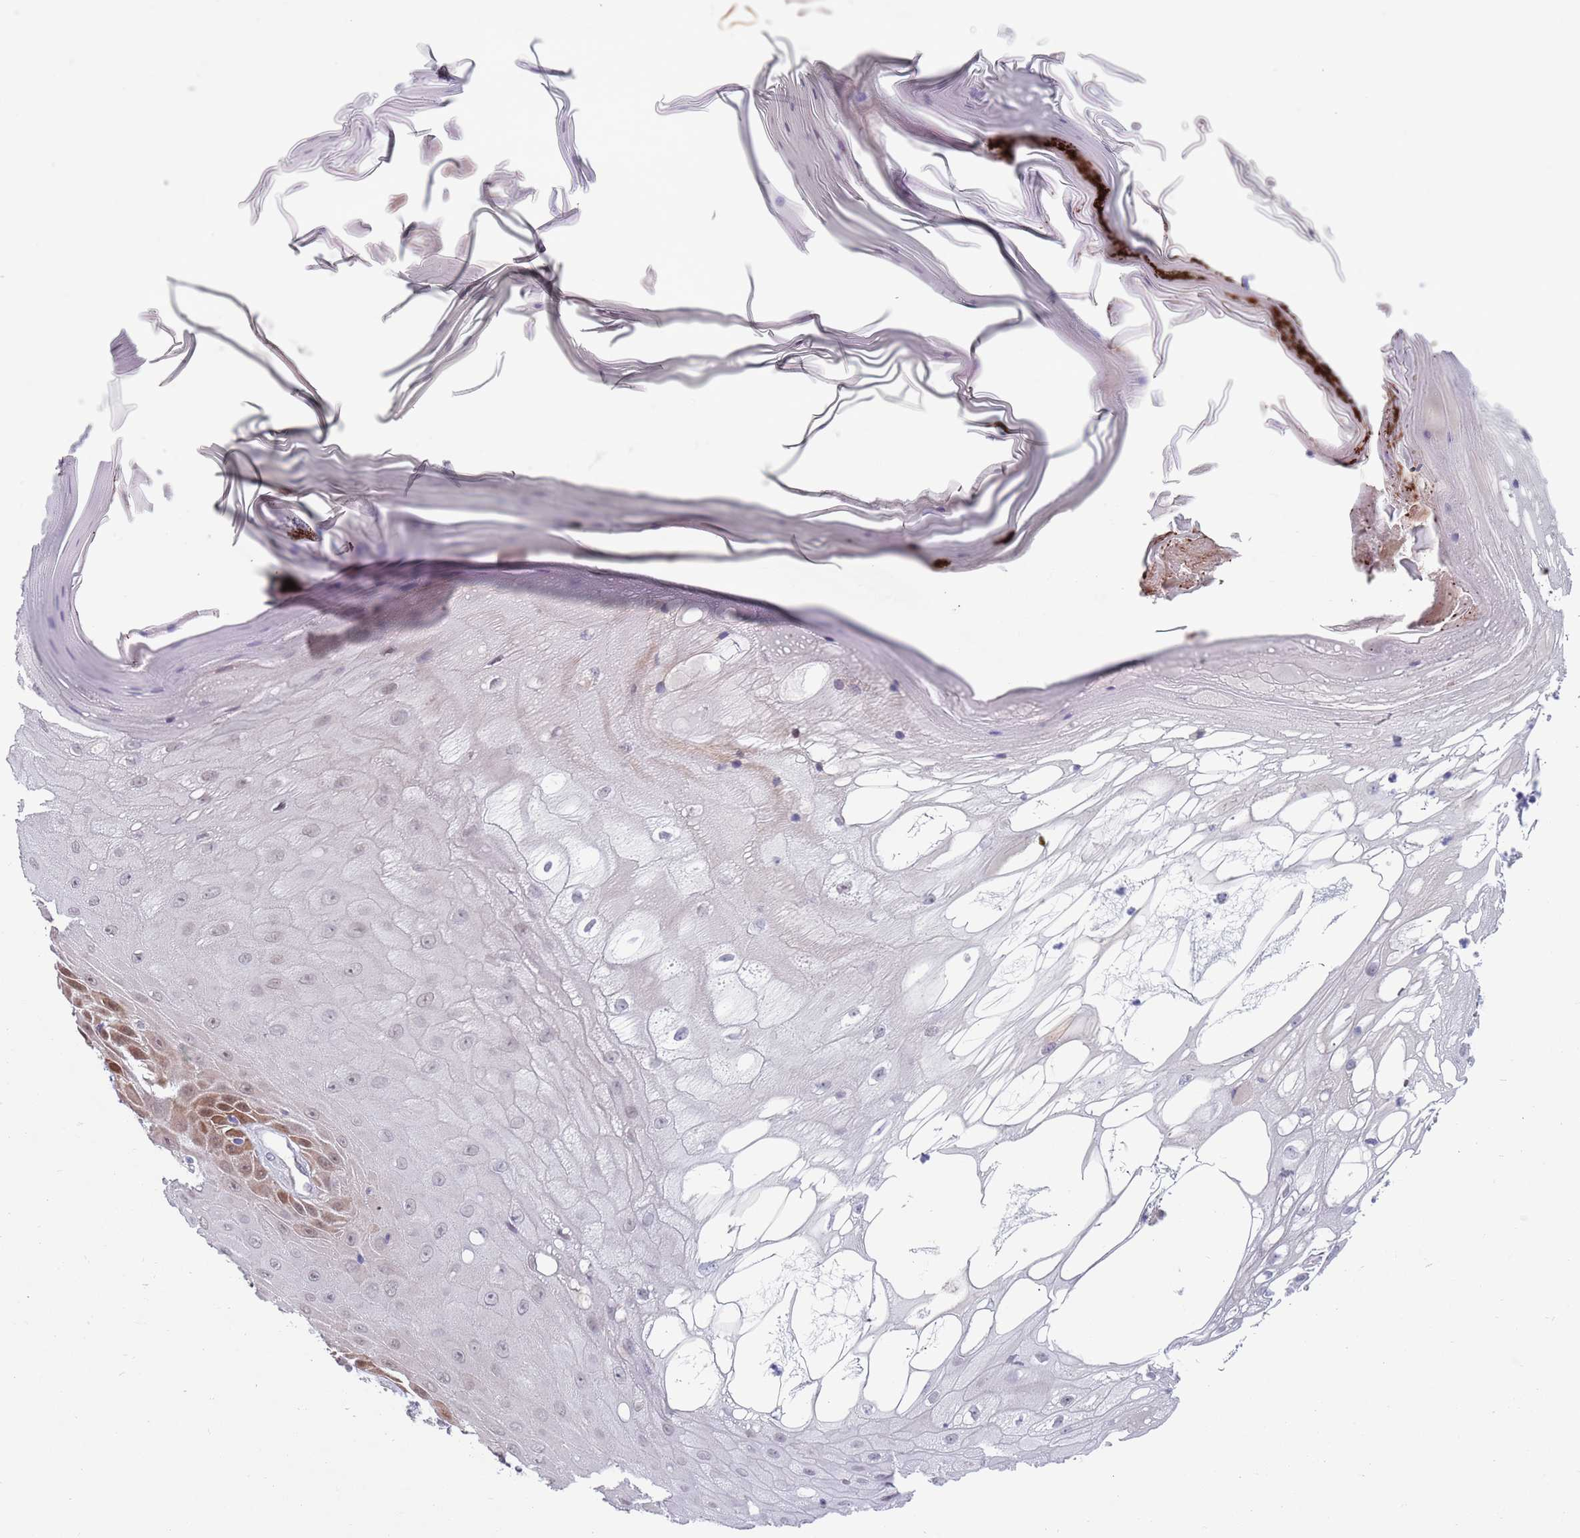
{"staining": {"intensity": "moderate", "quantity": "<25%", "location": "cytoplasmic/membranous,nuclear"}, "tissue": "skin cancer", "cell_type": "Tumor cells", "image_type": "cancer", "snomed": [{"axis": "morphology", "description": "Squamous cell carcinoma, NOS"}, {"axis": "topography", "description": "Skin"}], "caption": "Immunohistochemical staining of squamous cell carcinoma (skin) reveals moderate cytoplasmic/membranous and nuclear protein positivity in about <25% of tumor cells.", "gene": "CLNS1A", "patient": {"sex": "male", "age": 70}}